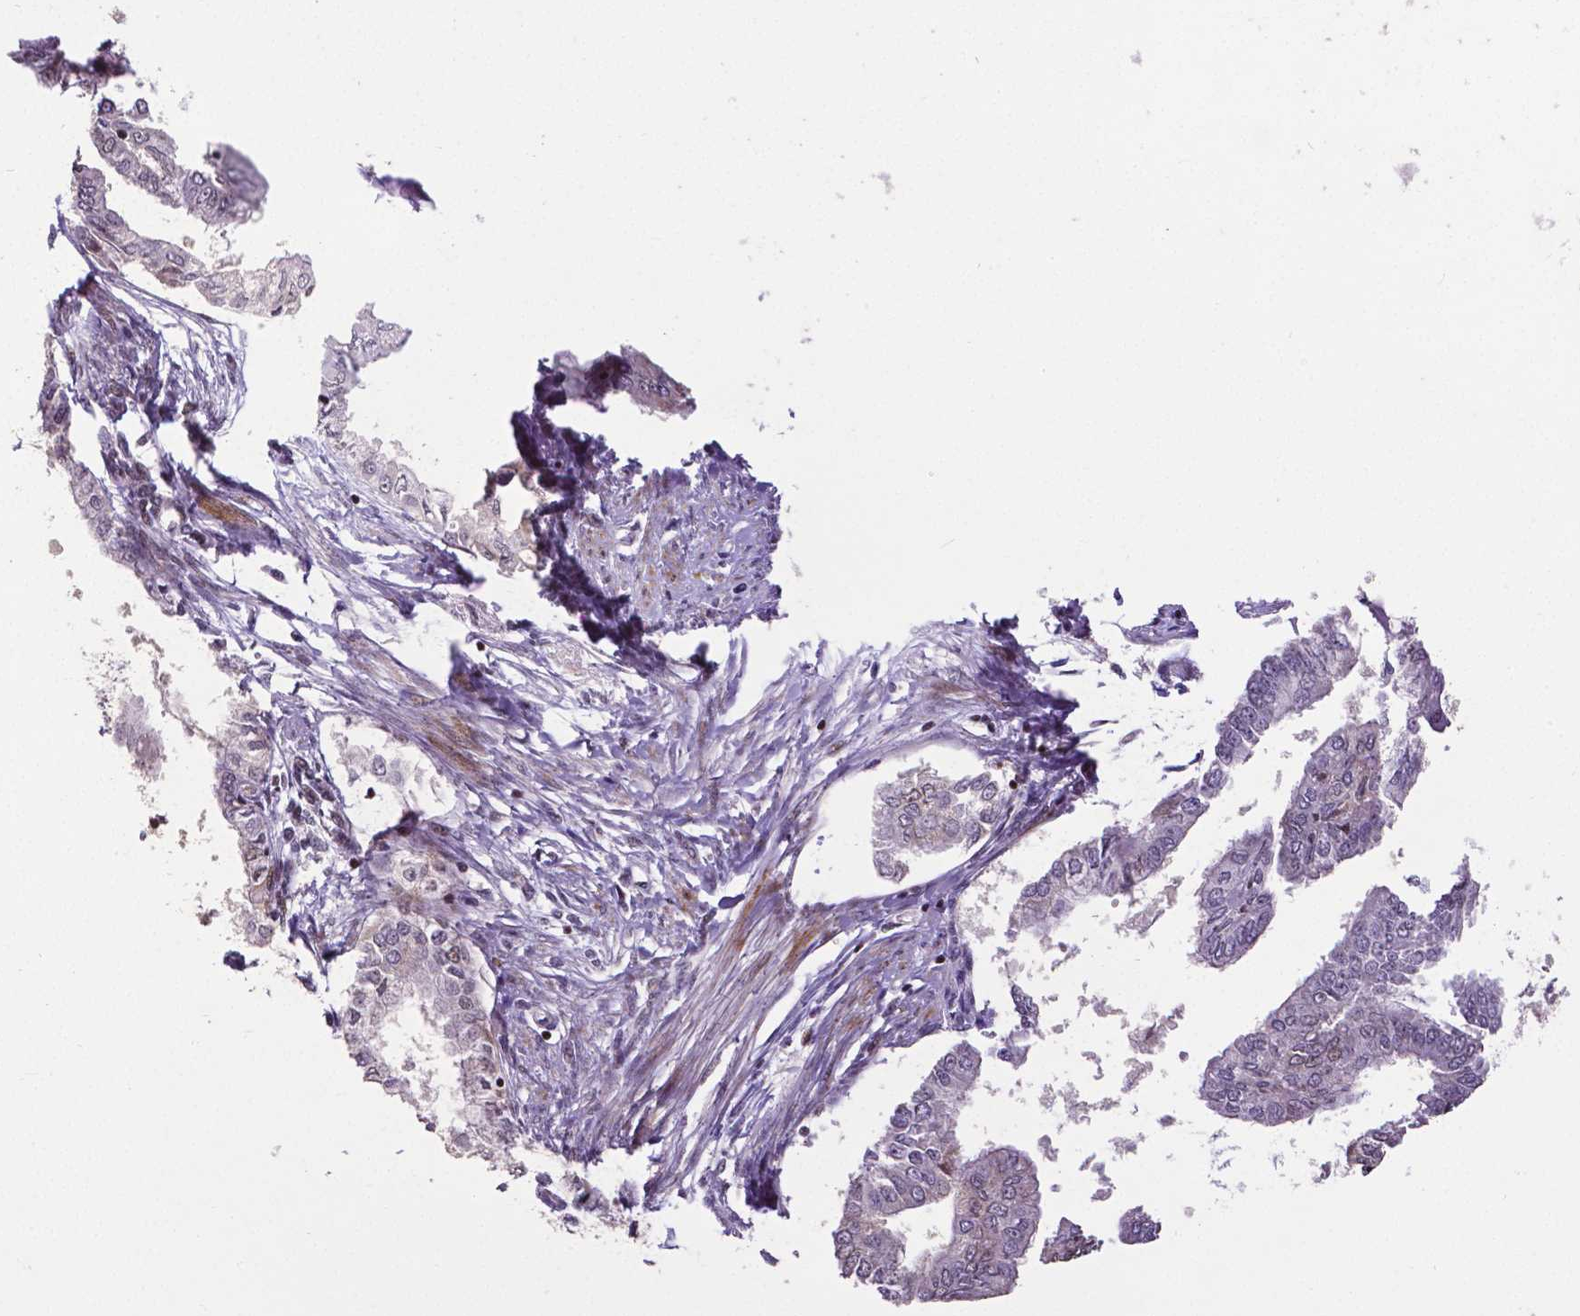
{"staining": {"intensity": "negative", "quantity": "none", "location": "none"}, "tissue": "endometrial cancer", "cell_type": "Tumor cells", "image_type": "cancer", "snomed": [{"axis": "morphology", "description": "Adenocarcinoma, NOS"}, {"axis": "topography", "description": "Endometrium"}], "caption": "Immunohistochemistry of endometrial cancer (adenocarcinoma) shows no positivity in tumor cells.", "gene": "CTCF", "patient": {"sex": "female", "age": 76}}